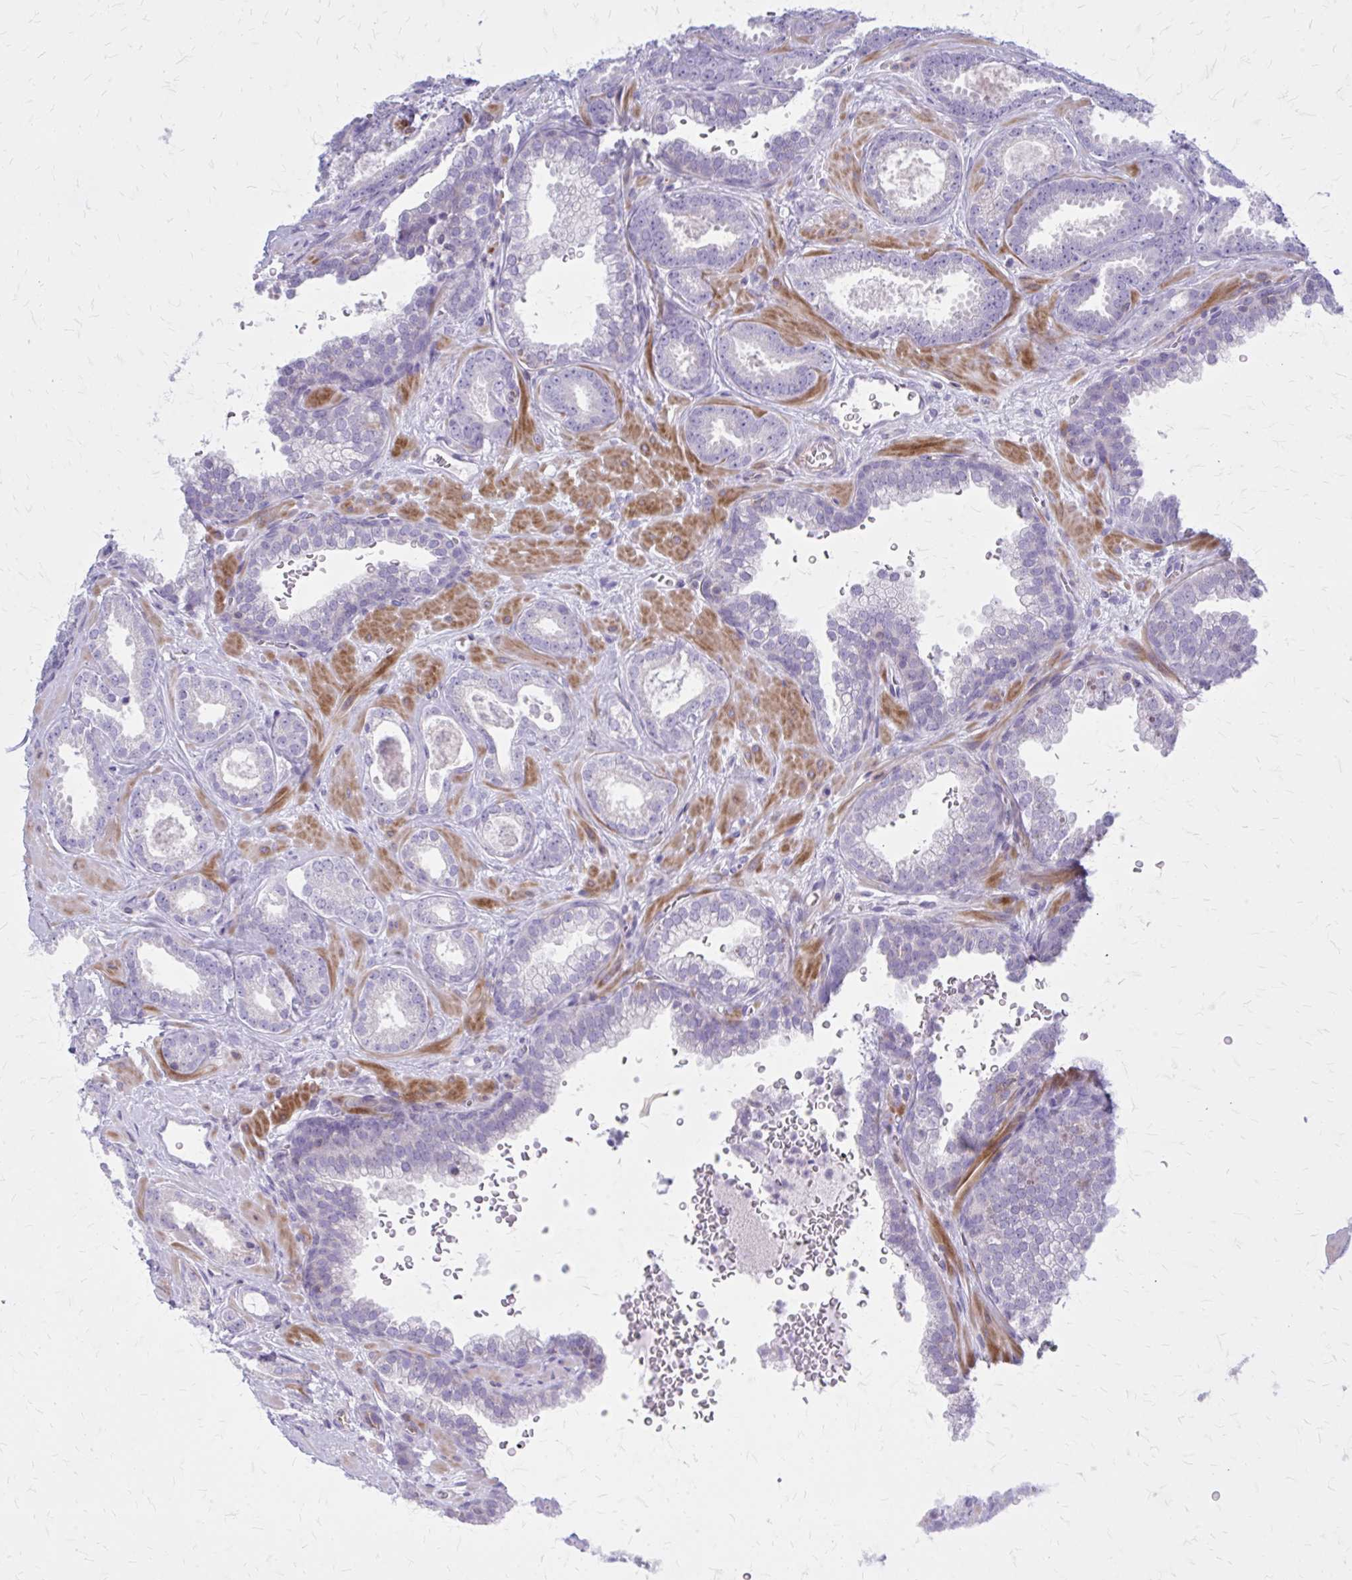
{"staining": {"intensity": "negative", "quantity": "none", "location": "none"}, "tissue": "prostate cancer", "cell_type": "Tumor cells", "image_type": "cancer", "snomed": [{"axis": "morphology", "description": "Adenocarcinoma, High grade"}, {"axis": "topography", "description": "Prostate"}], "caption": "An IHC photomicrograph of adenocarcinoma (high-grade) (prostate) is shown. There is no staining in tumor cells of adenocarcinoma (high-grade) (prostate).", "gene": "PITPNM1", "patient": {"sex": "male", "age": 58}}